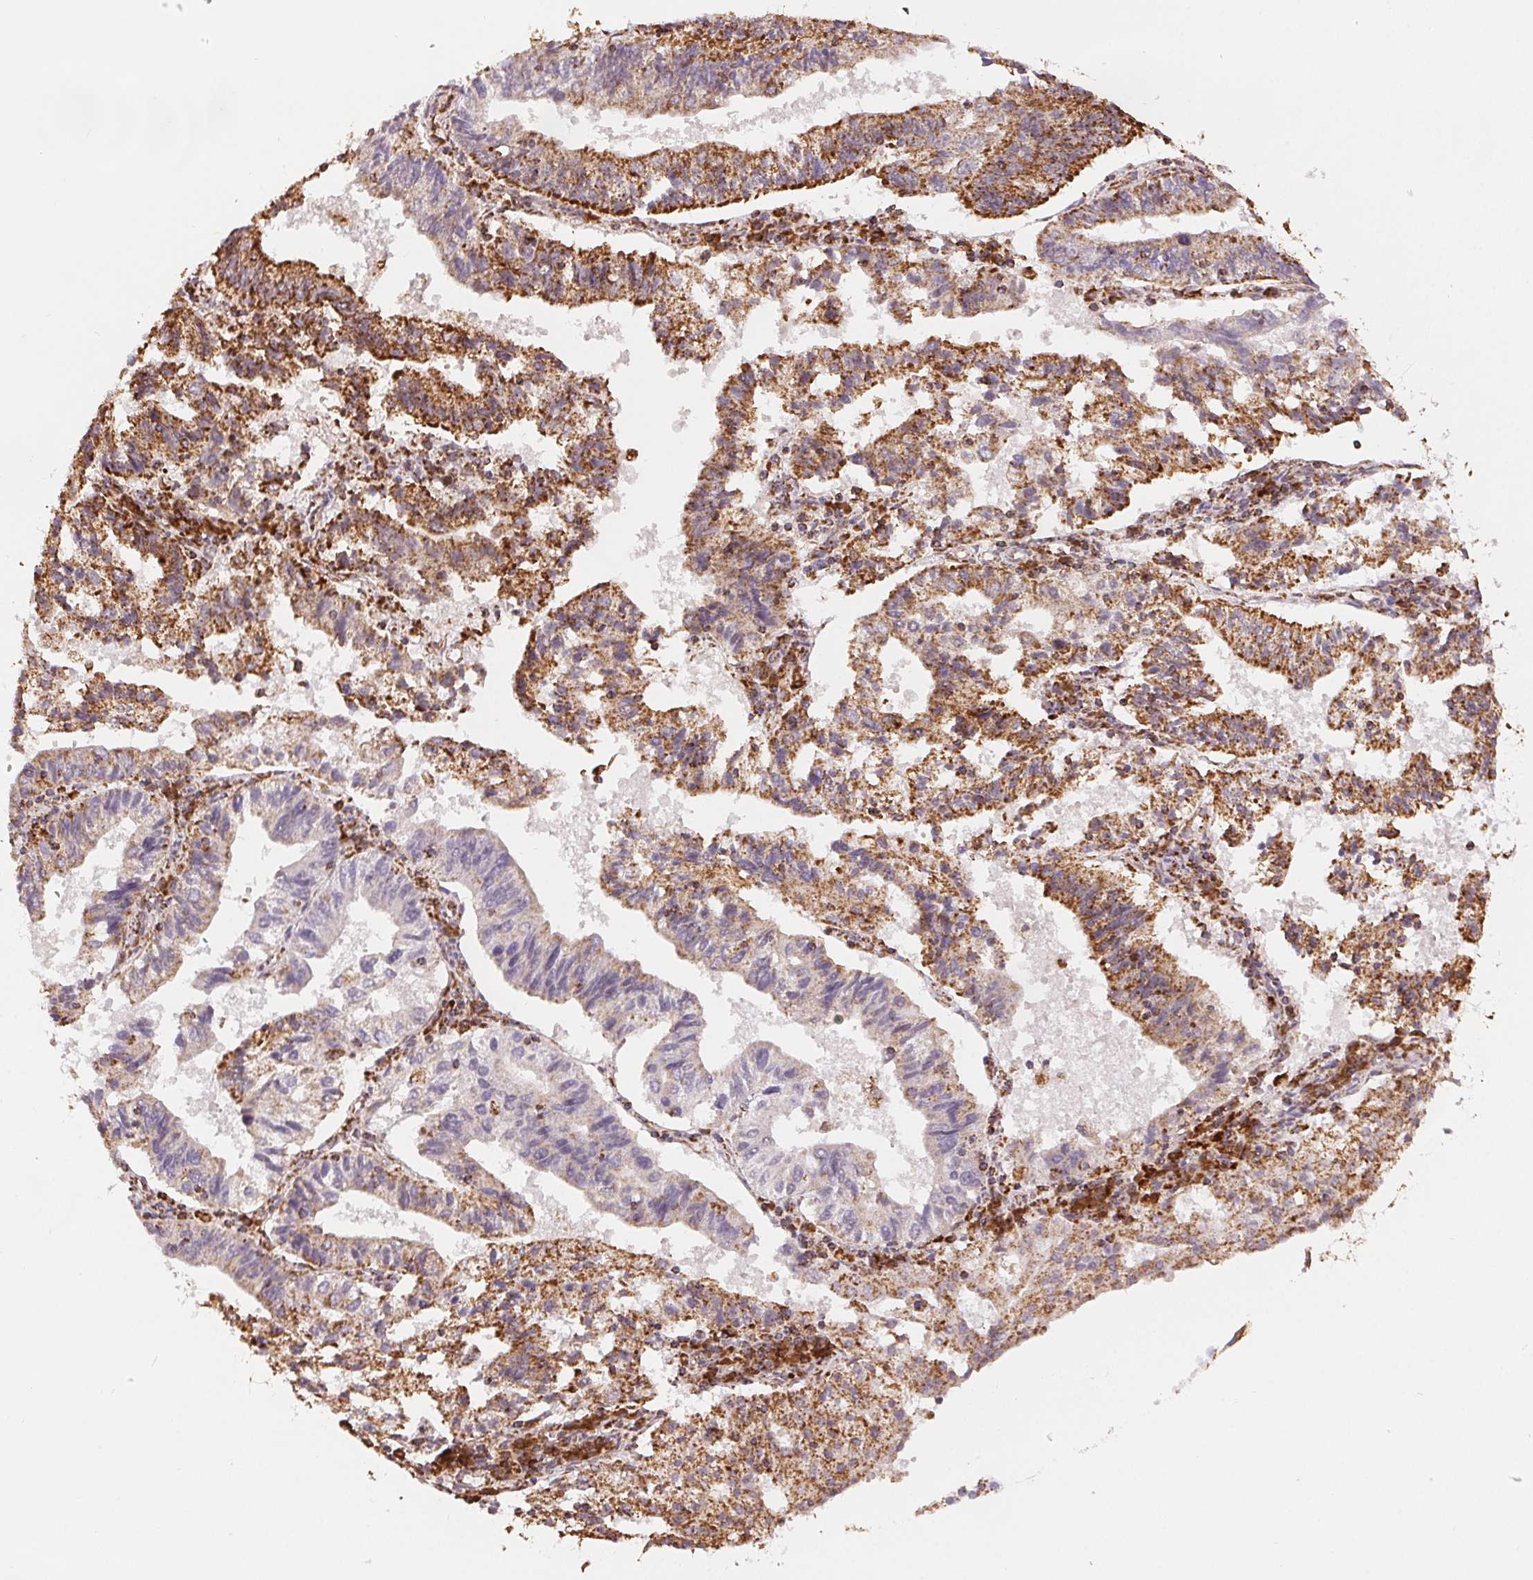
{"staining": {"intensity": "strong", "quantity": "25%-75%", "location": "cytoplasmic/membranous"}, "tissue": "endometrial cancer", "cell_type": "Tumor cells", "image_type": "cancer", "snomed": [{"axis": "morphology", "description": "Adenocarcinoma, NOS"}, {"axis": "topography", "description": "Endometrium"}], "caption": "Tumor cells reveal strong cytoplasmic/membranous positivity in about 25%-75% of cells in endometrial cancer. The staining was performed using DAB (3,3'-diaminobenzidine) to visualize the protein expression in brown, while the nuclei were stained in blue with hematoxylin (Magnification: 20x).", "gene": "SDHB", "patient": {"sex": "female", "age": 82}}